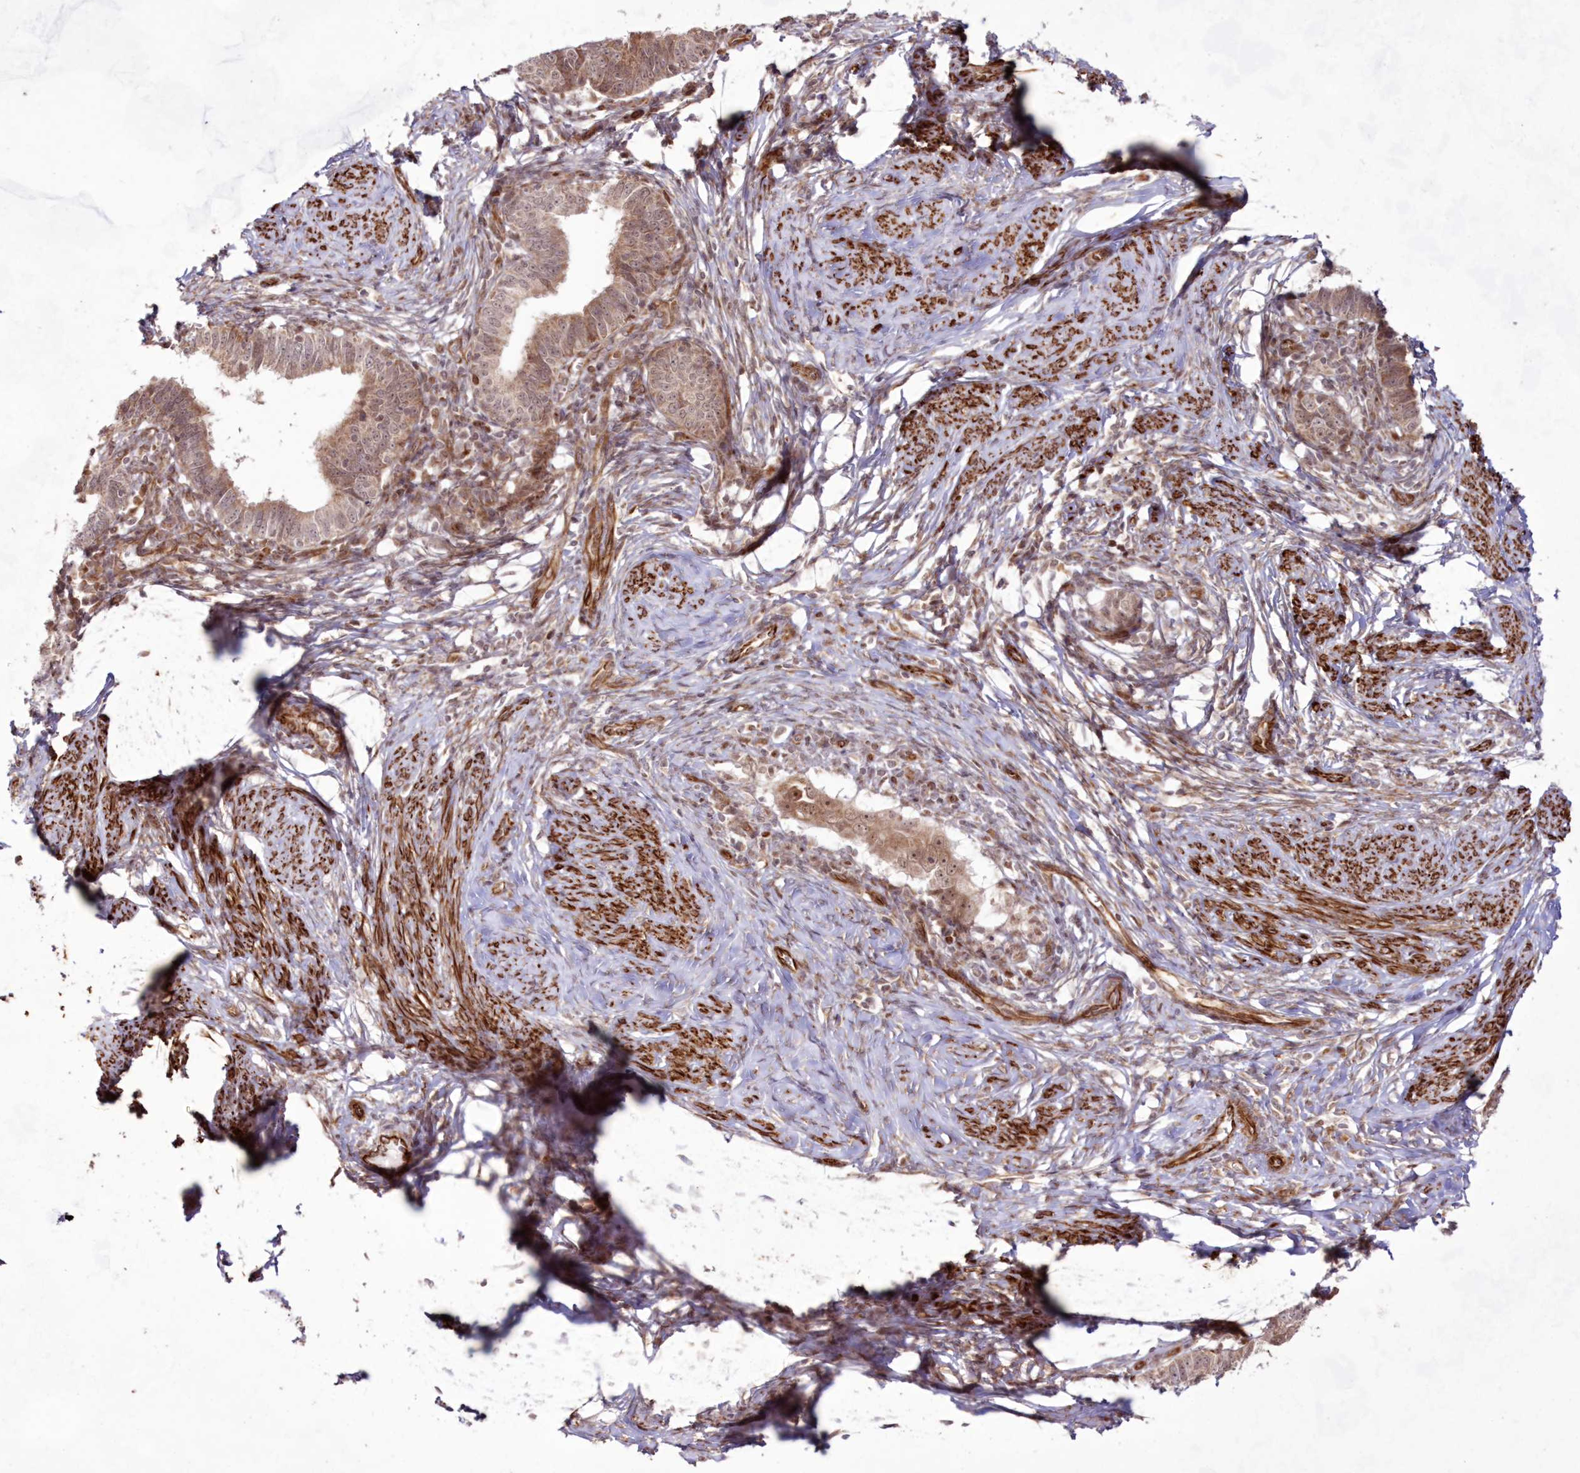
{"staining": {"intensity": "moderate", "quantity": ">75%", "location": "cytoplasmic/membranous,nuclear"}, "tissue": "cervical cancer", "cell_type": "Tumor cells", "image_type": "cancer", "snomed": [{"axis": "morphology", "description": "Adenocarcinoma, NOS"}, {"axis": "topography", "description": "Cervix"}], "caption": "High-power microscopy captured an immunohistochemistry image of cervical cancer, revealing moderate cytoplasmic/membranous and nuclear expression in approximately >75% of tumor cells.", "gene": "SNIP1", "patient": {"sex": "female", "age": 36}}